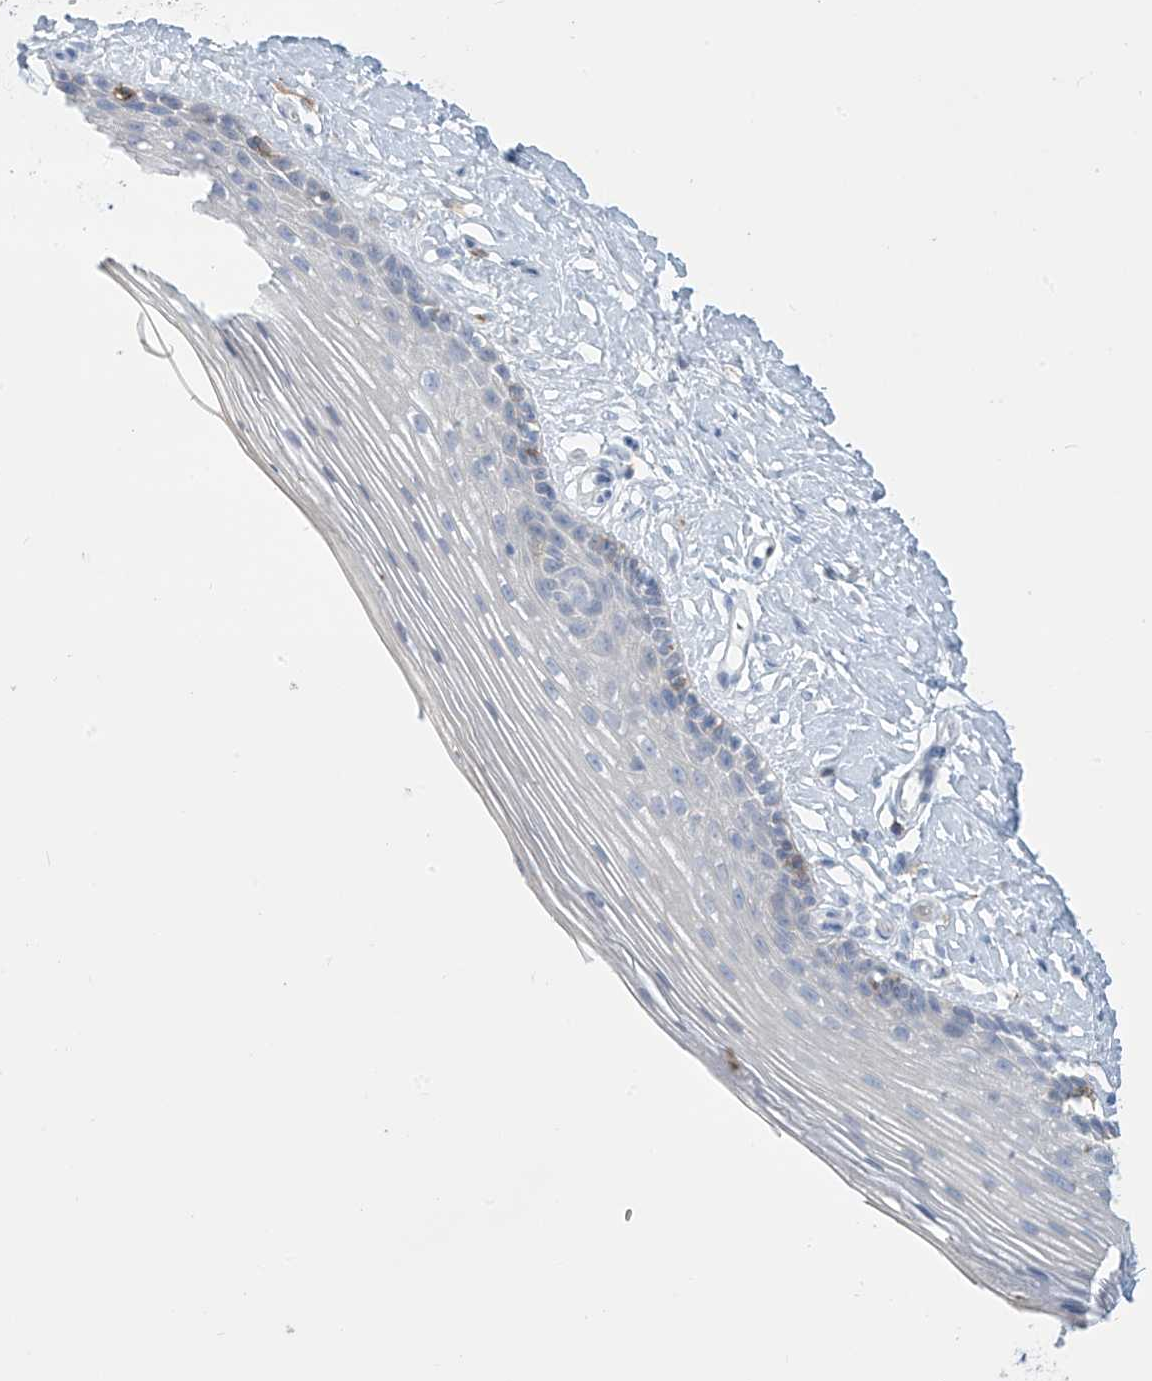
{"staining": {"intensity": "negative", "quantity": "none", "location": "none"}, "tissue": "vagina", "cell_type": "Squamous epithelial cells", "image_type": "normal", "snomed": [{"axis": "morphology", "description": "Normal tissue, NOS"}, {"axis": "topography", "description": "Vagina"}], "caption": "Immunohistochemical staining of normal vagina reveals no significant staining in squamous epithelial cells.", "gene": "TRMT2B", "patient": {"sex": "female", "age": 46}}